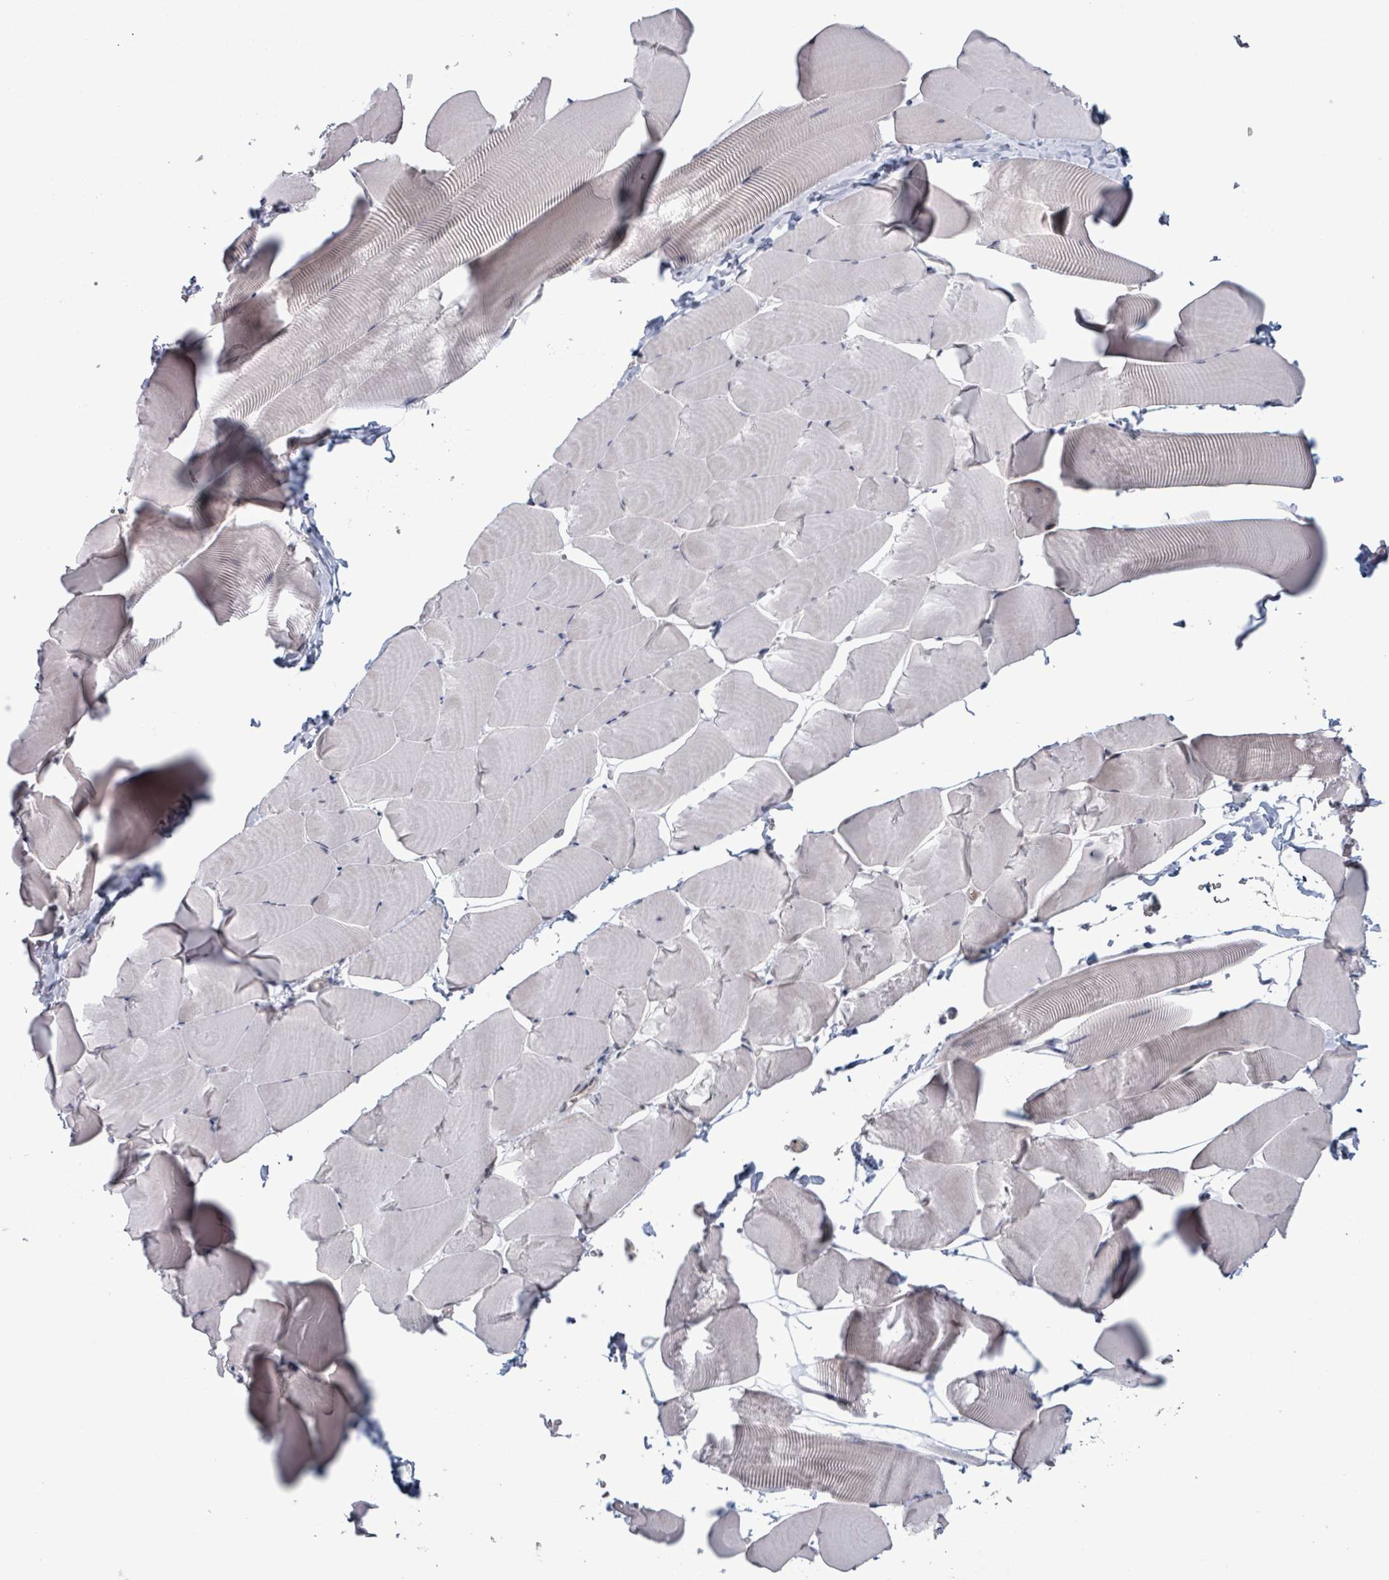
{"staining": {"intensity": "negative", "quantity": "none", "location": "none"}, "tissue": "skeletal muscle", "cell_type": "Myocytes", "image_type": "normal", "snomed": [{"axis": "morphology", "description": "Normal tissue, NOS"}, {"axis": "topography", "description": "Skeletal muscle"}], "caption": "The histopathology image displays no staining of myocytes in normal skeletal muscle. (DAB (3,3'-diaminobenzidine) immunohistochemistry (IHC), high magnification).", "gene": "FKBP1A", "patient": {"sex": "male", "age": 25}}